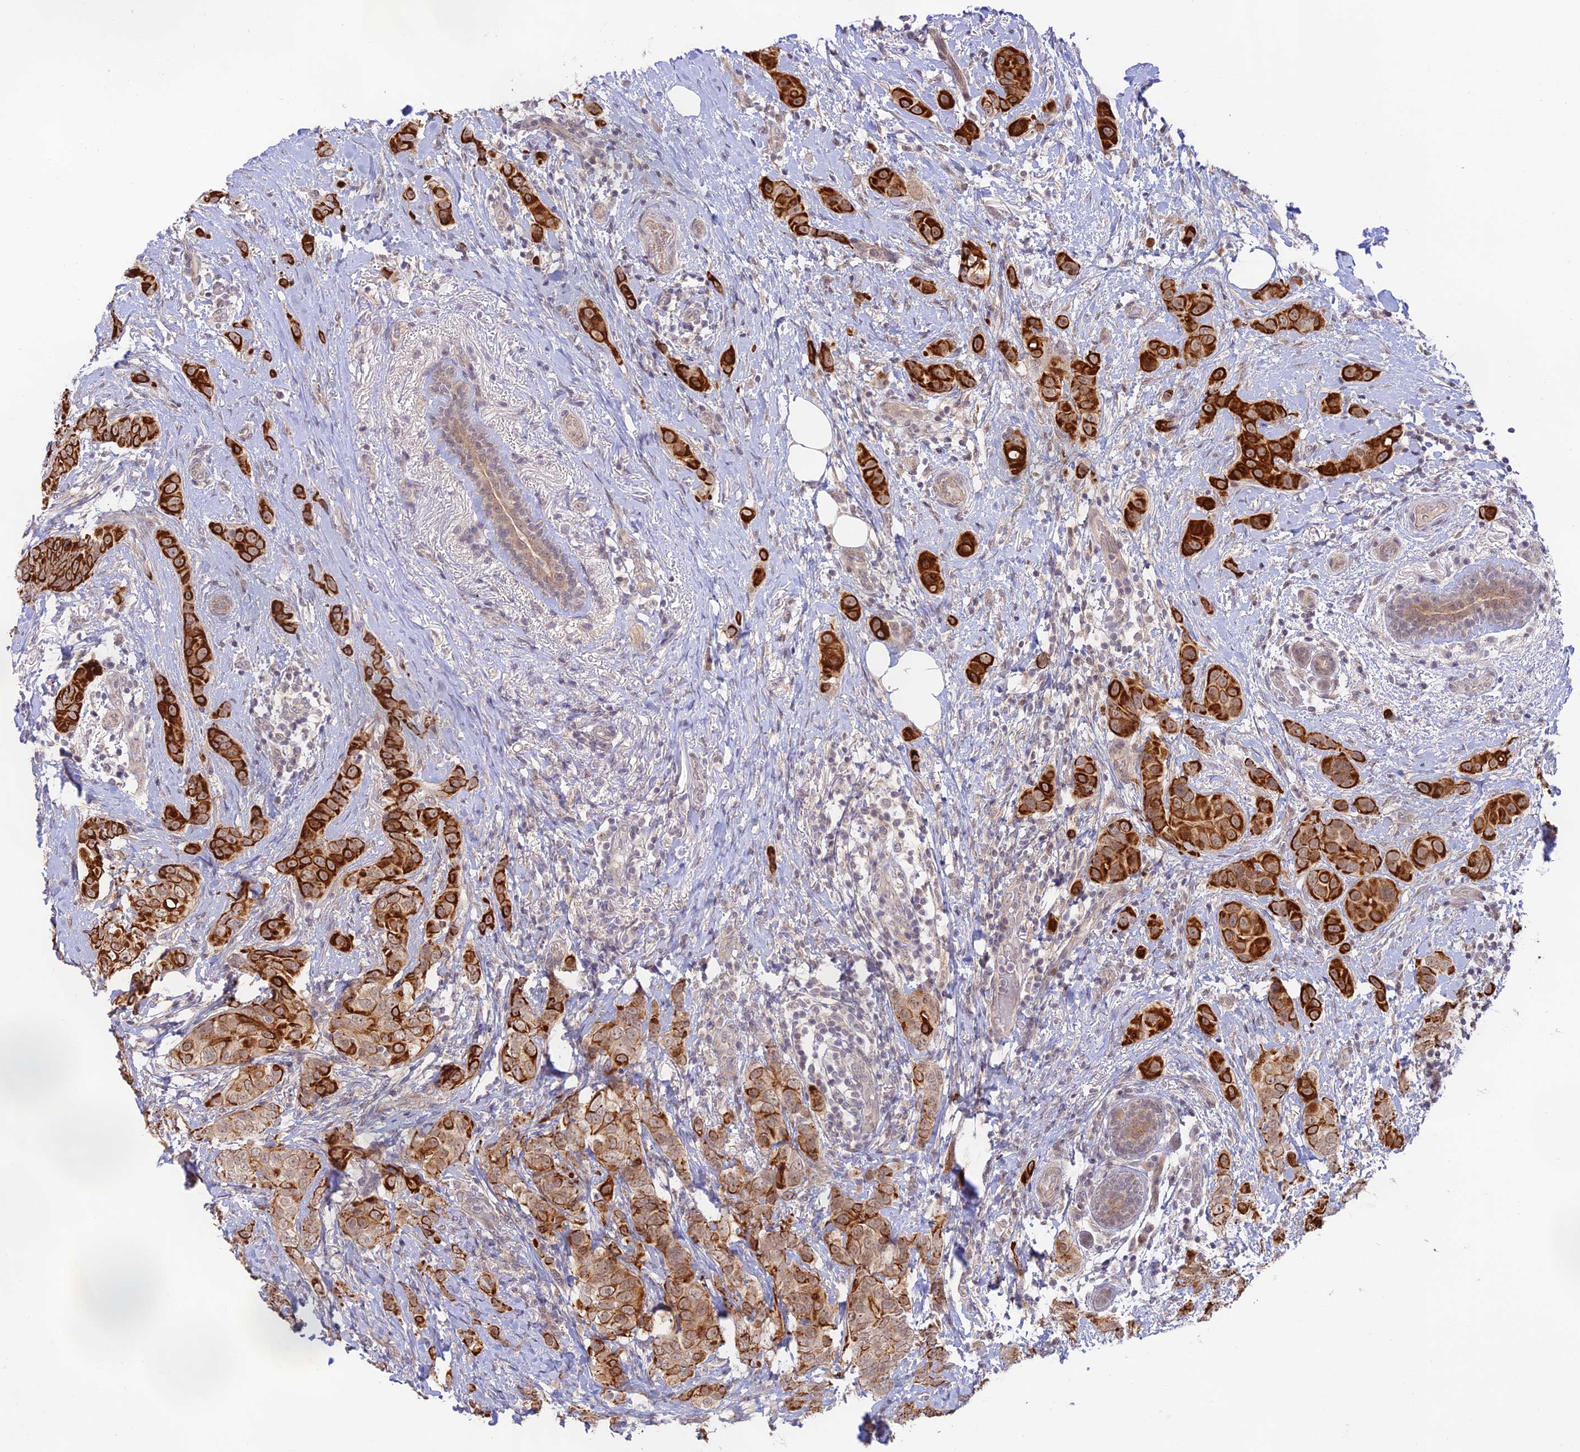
{"staining": {"intensity": "strong", "quantity": ">75%", "location": "cytoplasmic/membranous"}, "tissue": "breast cancer", "cell_type": "Tumor cells", "image_type": "cancer", "snomed": [{"axis": "morphology", "description": "Lobular carcinoma"}, {"axis": "topography", "description": "Breast"}], "caption": "Protein expression analysis of human breast cancer reveals strong cytoplasmic/membranous expression in approximately >75% of tumor cells.", "gene": "CAMSAP3", "patient": {"sex": "female", "age": 51}}